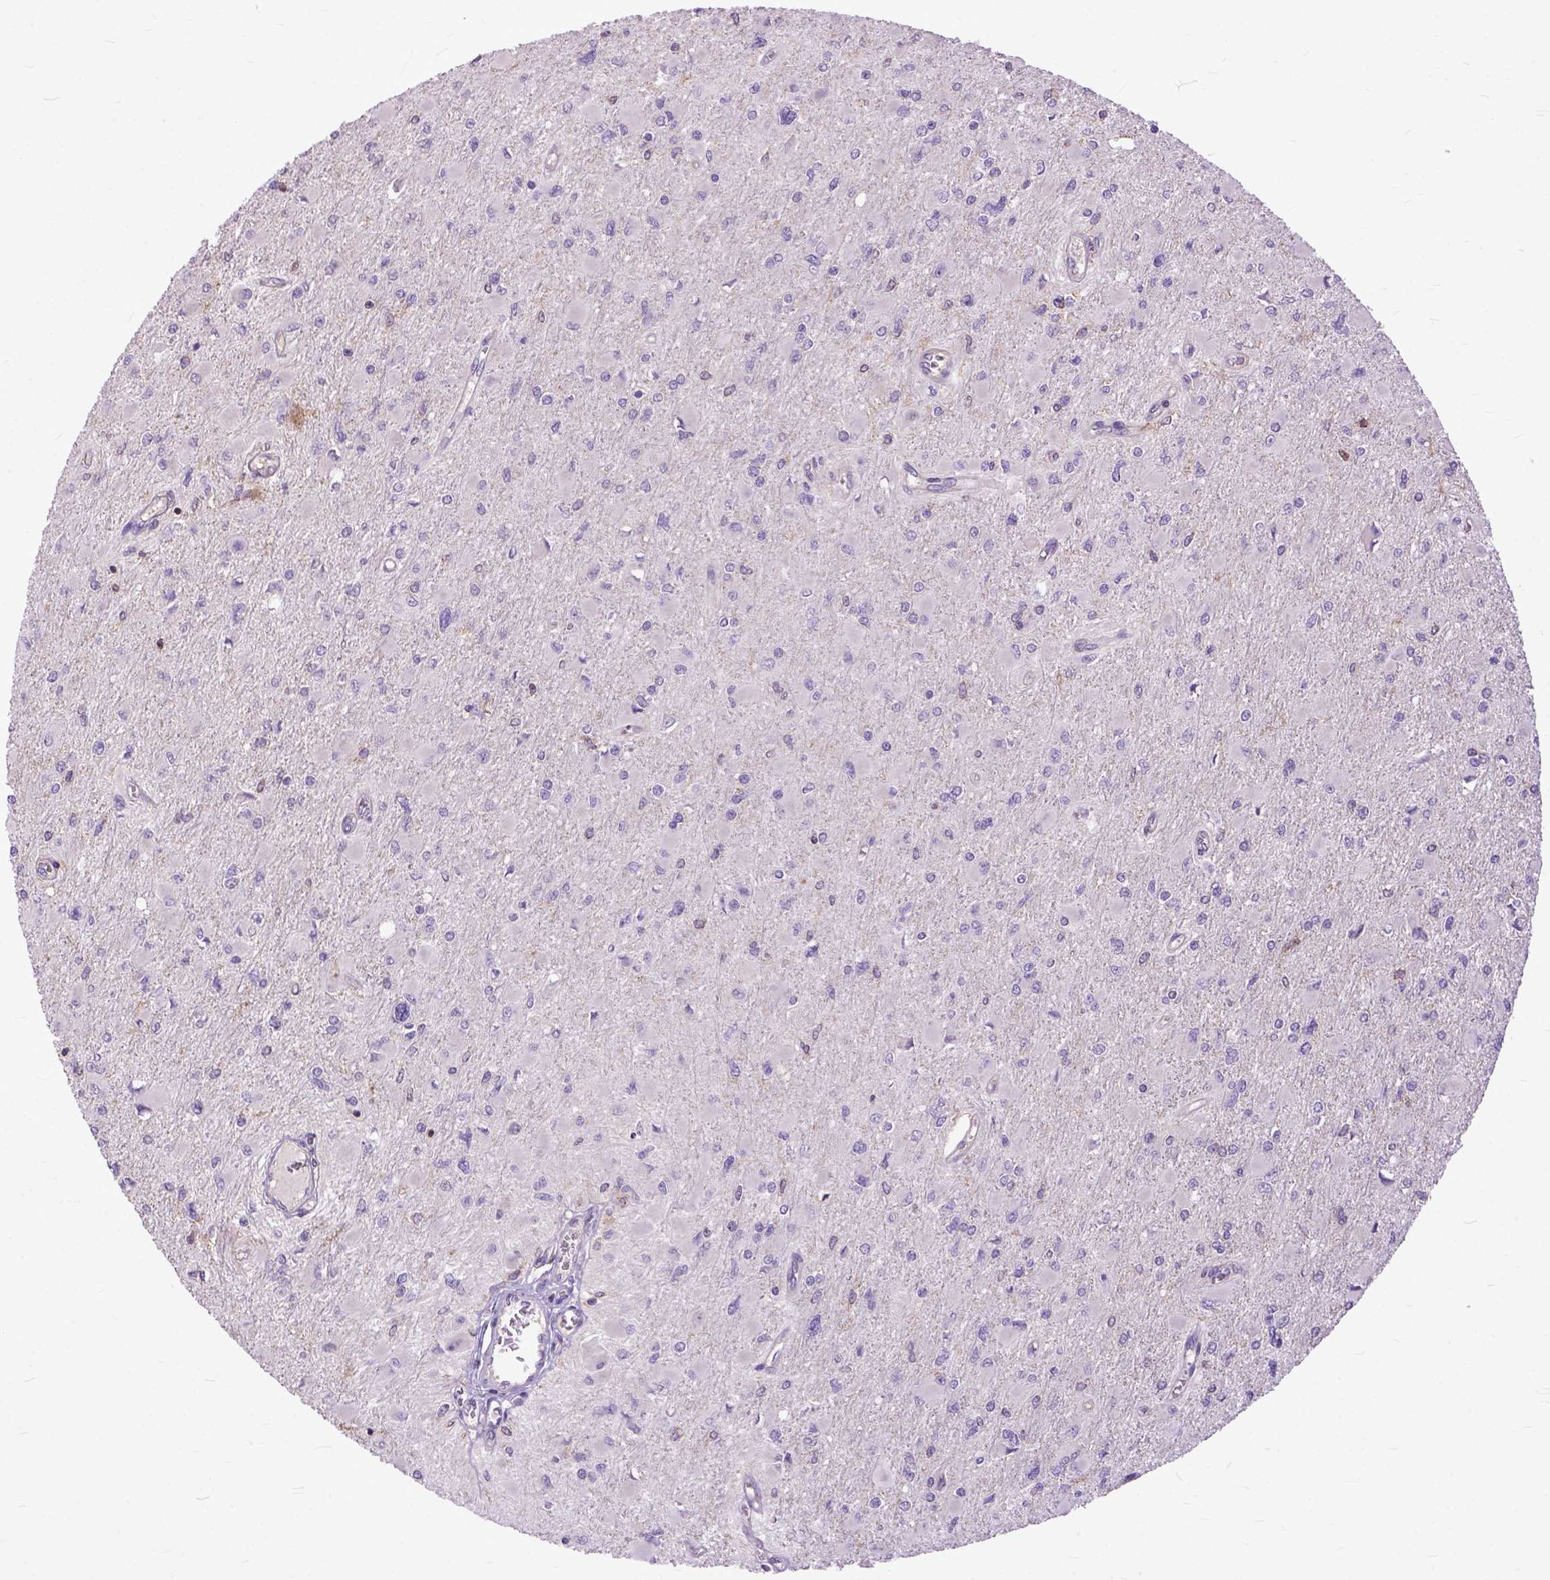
{"staining": {"intensity": "negative", "quantity": "none", "location": "none"}, "tissue": "glioma", "cell_type": "Tumor cells", "image_type": "cancer", "snomed": [{"axis": "morphology", "description": "Glioma, malignant, High grade"}, {"axis": "topography", "description": "Cerebral cortex"}], "caption": "This histopathology image is of glioma stained with immunohistochemistry (IHC) to label a protein in brown with the nuclei are counter-stained blue. There is no positivity in tumor cells. (DAB immunohistochemistry with hematoxylin counter stain).", "gene": "NAMPT", "patient": {"sex": "female", "age": 36}}